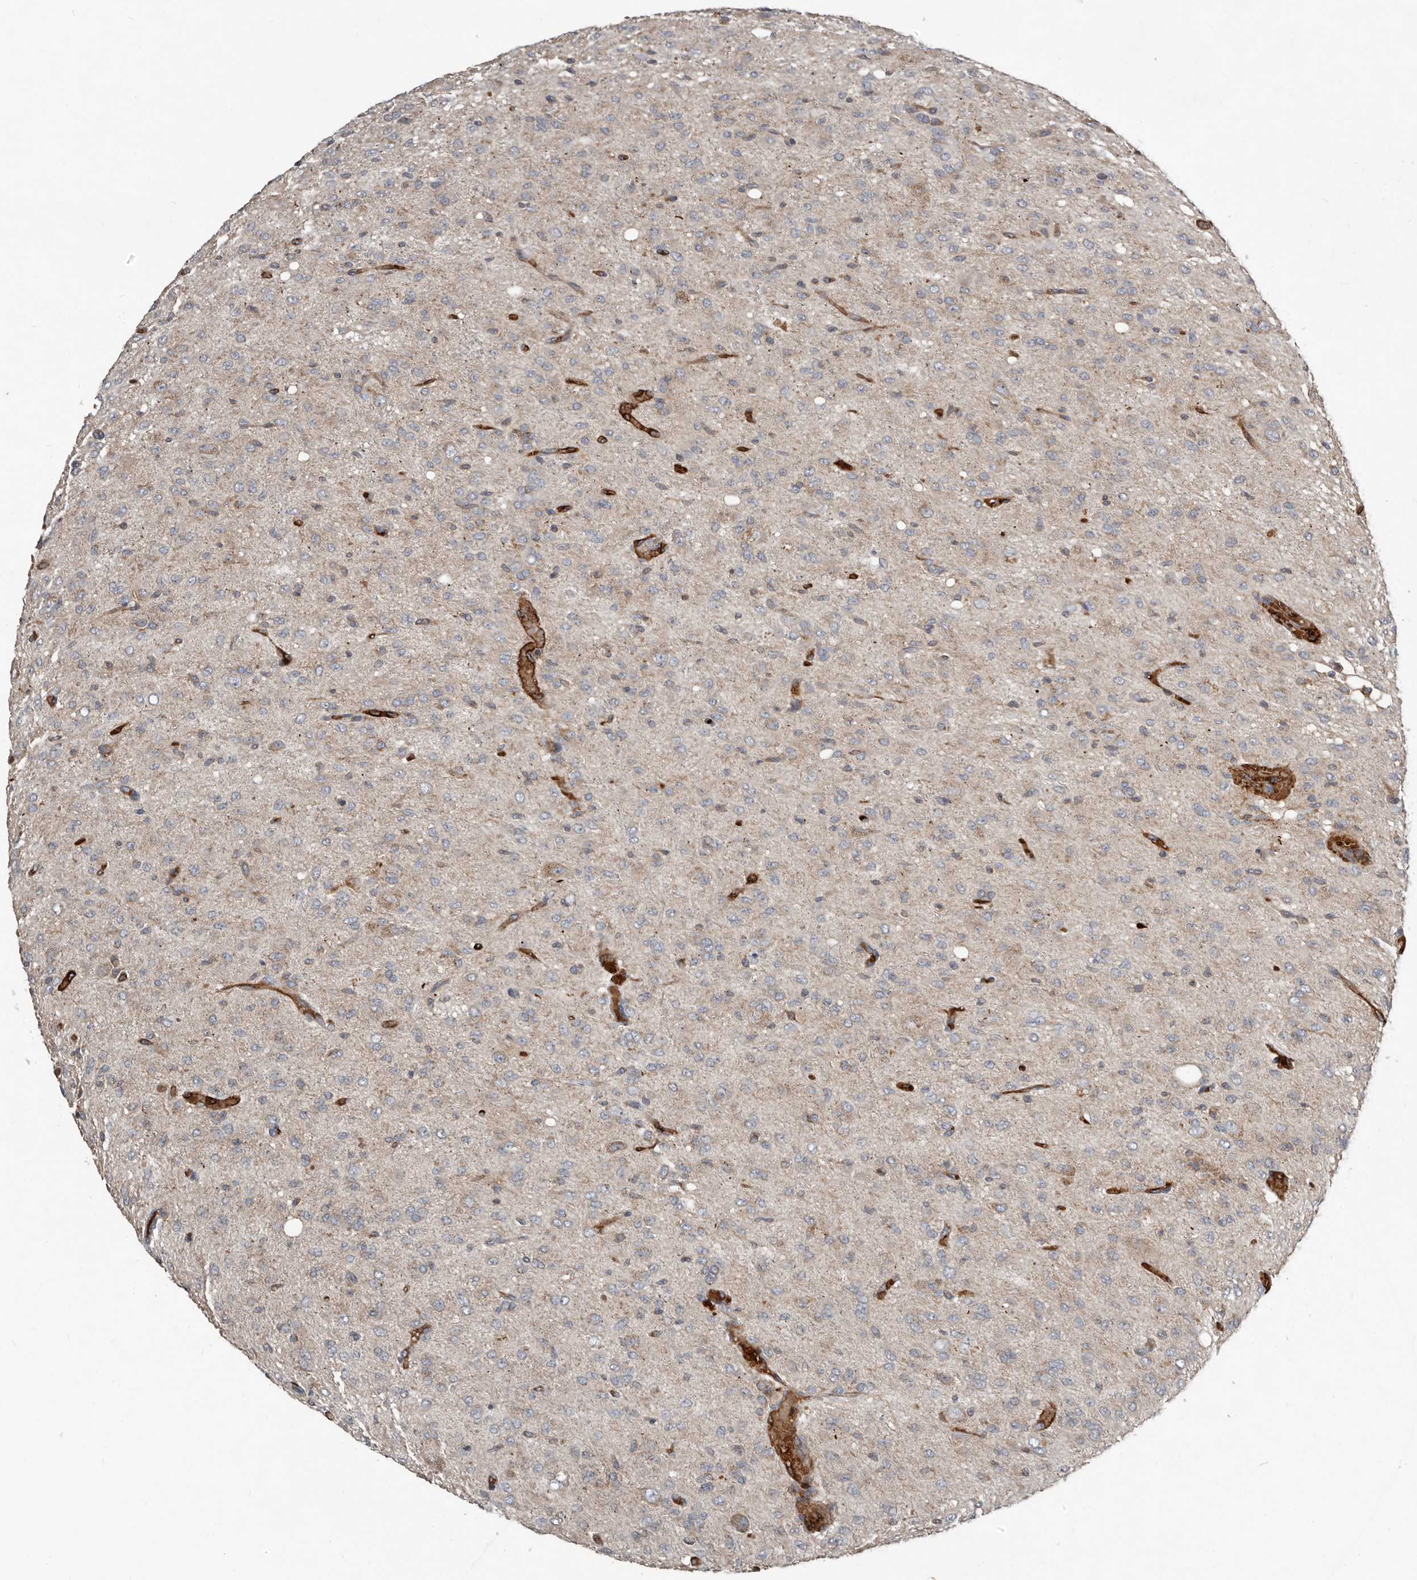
{"staining": {"intensity": "negative", "quantity": "none", "location": "none"}, "tissue": "glioma", "cell_type": "Tumor cells", "image_type": "cancer", "snomed": [{"axis": "morphology", "description": "Glioma, malignant, High grade"}, {"axis": "topography", "description": "Brain"}], "caption": "IHC of human malignant high-grade glioma reveals no staining in tumor cells. (Stains: DAB immunohistochemistry (IHC) with hematoxylin counter stain, Microscopy: brightfield microscopy at high magnification).", "gene": "FBXO31", "patient": {"sex": "female", "age": 59}}